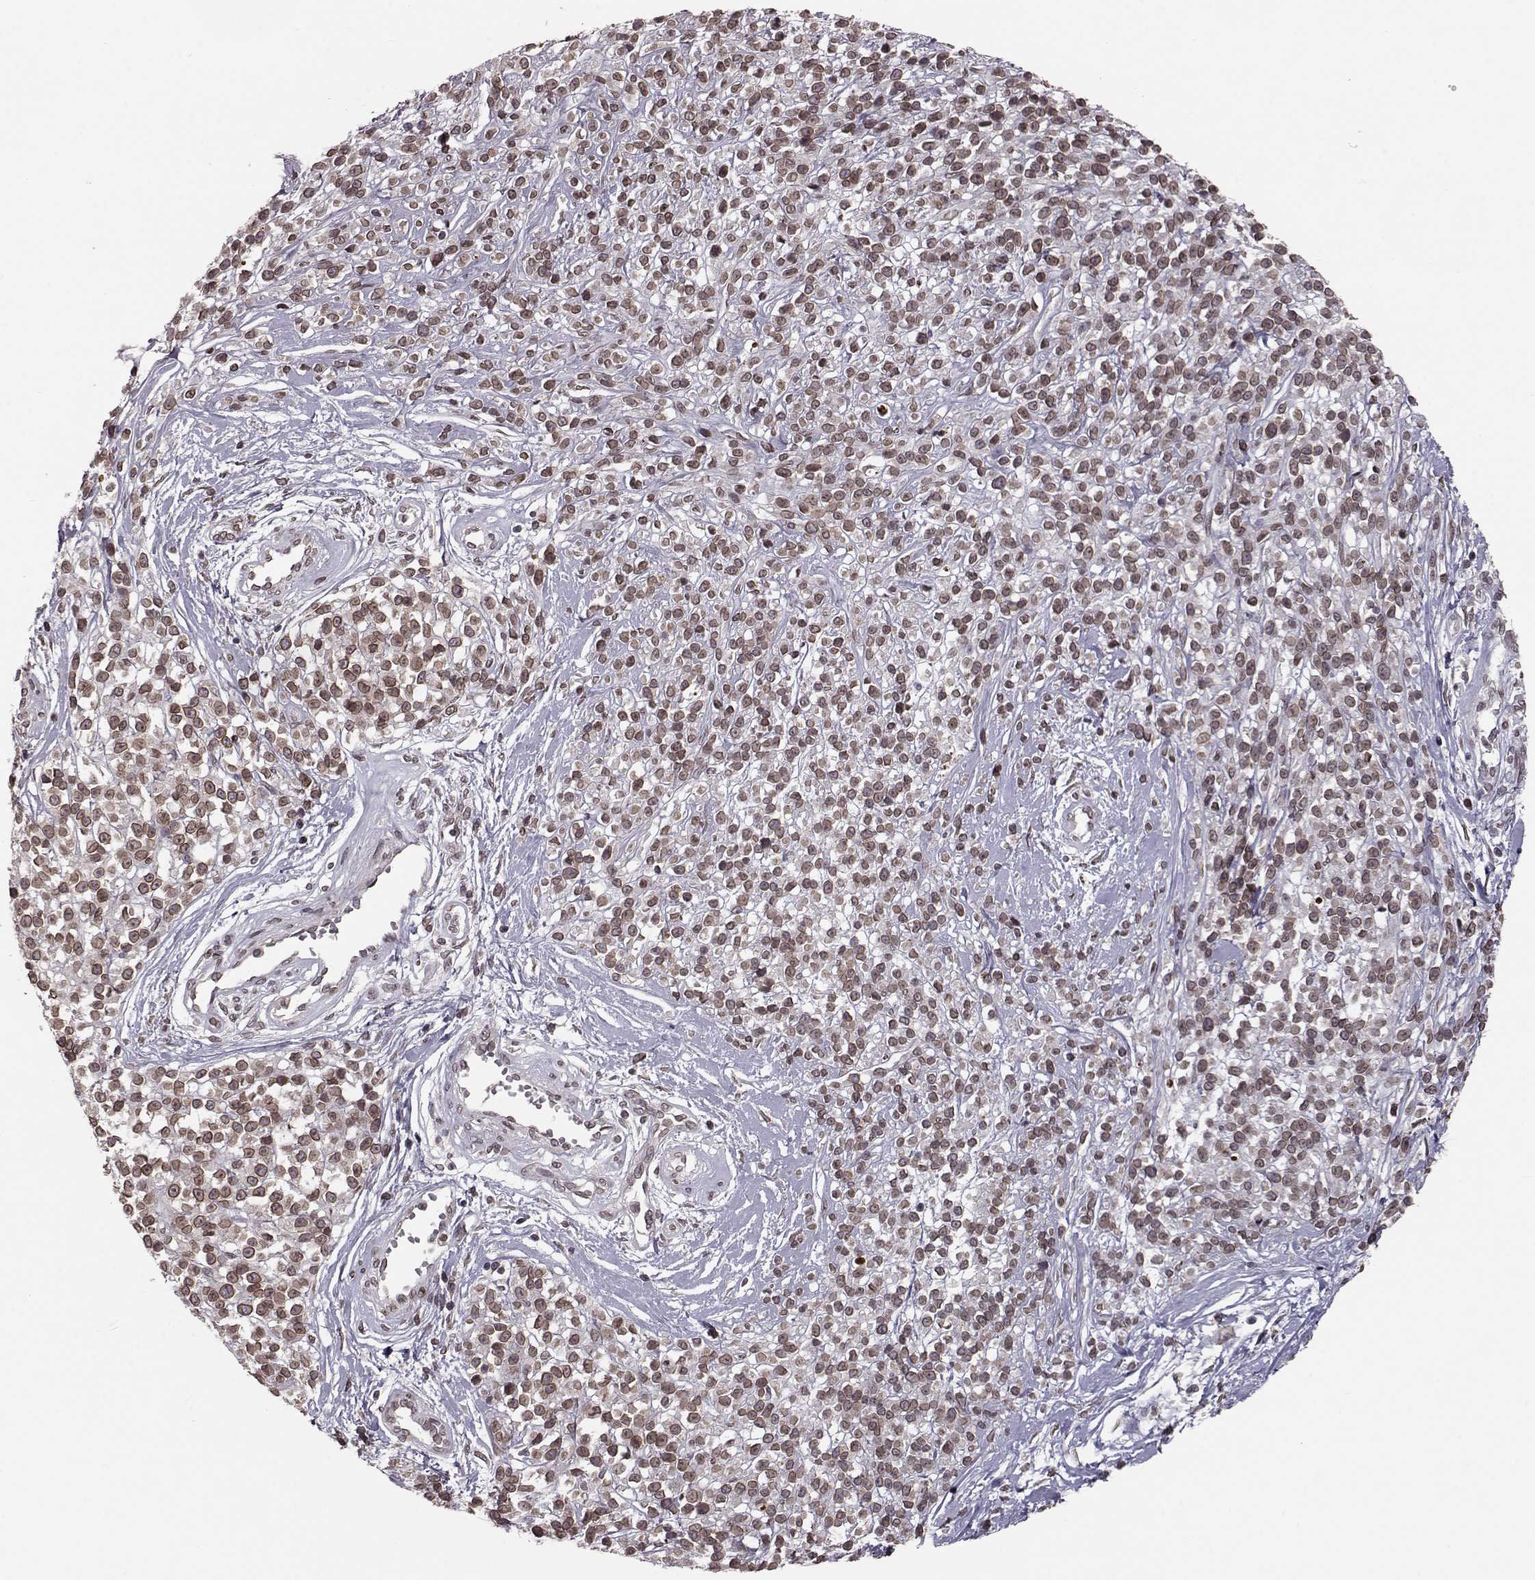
{"staining": {"intensity": "weak", "quantity": ">75%", "location": "cytoplasmic/membranous,nuclear"}, "tissue": "melanoma", "cell_type": "Tumor cells", "image_type": "cancer", "snomed": [{"axis": "morphology", "description": "Malignant melanoma, NOS"}, {"axis": "topography", "description": "Skin"}, {"axis": "topography", "description": "Skin of trunk"}], "caption": "This is a histology image of immunohistochemistry staining of melanoma, which shows weak positivity in the cytoplasmic/membranous and nuclear of tumor cells.", "gene": "NUP37", "patient": {"sex": "male", "age": 74}}